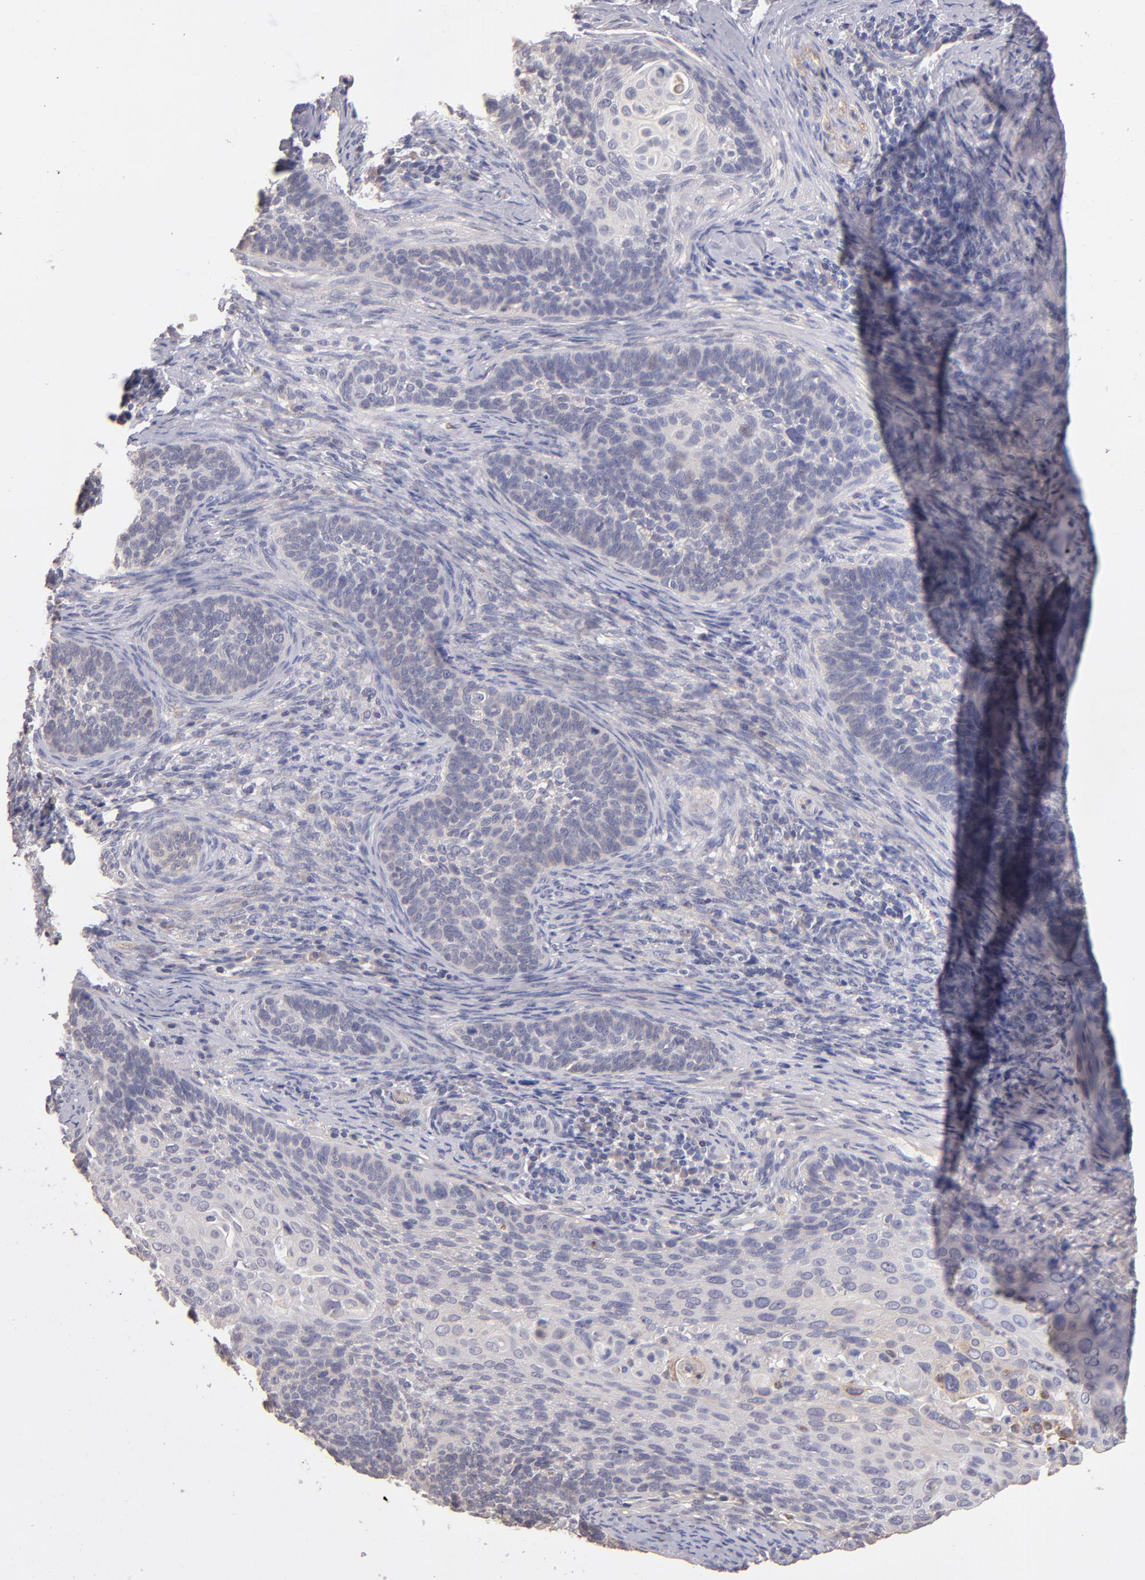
{"staining": {"intensity": "negative", "quantity": "none", "location": "none"}, "tissue": "cervical cancer", "cell_type": "Tumor cells", "image_type": "cancer", "snomed": [{"axis": "morphology", "description": "Squamous cell carcinoma, NOS"}, {"axis": "topography", "description": "Cervix"}], "caption": "Immunohistochemistry histopathology image of cervical cancer (squamous cell carcinoma) stained for a protein (brown), which demonstrates no staining in tumor cells.", "gene": "GNAZ", "patient": {"sex": "female", "age": 33}}